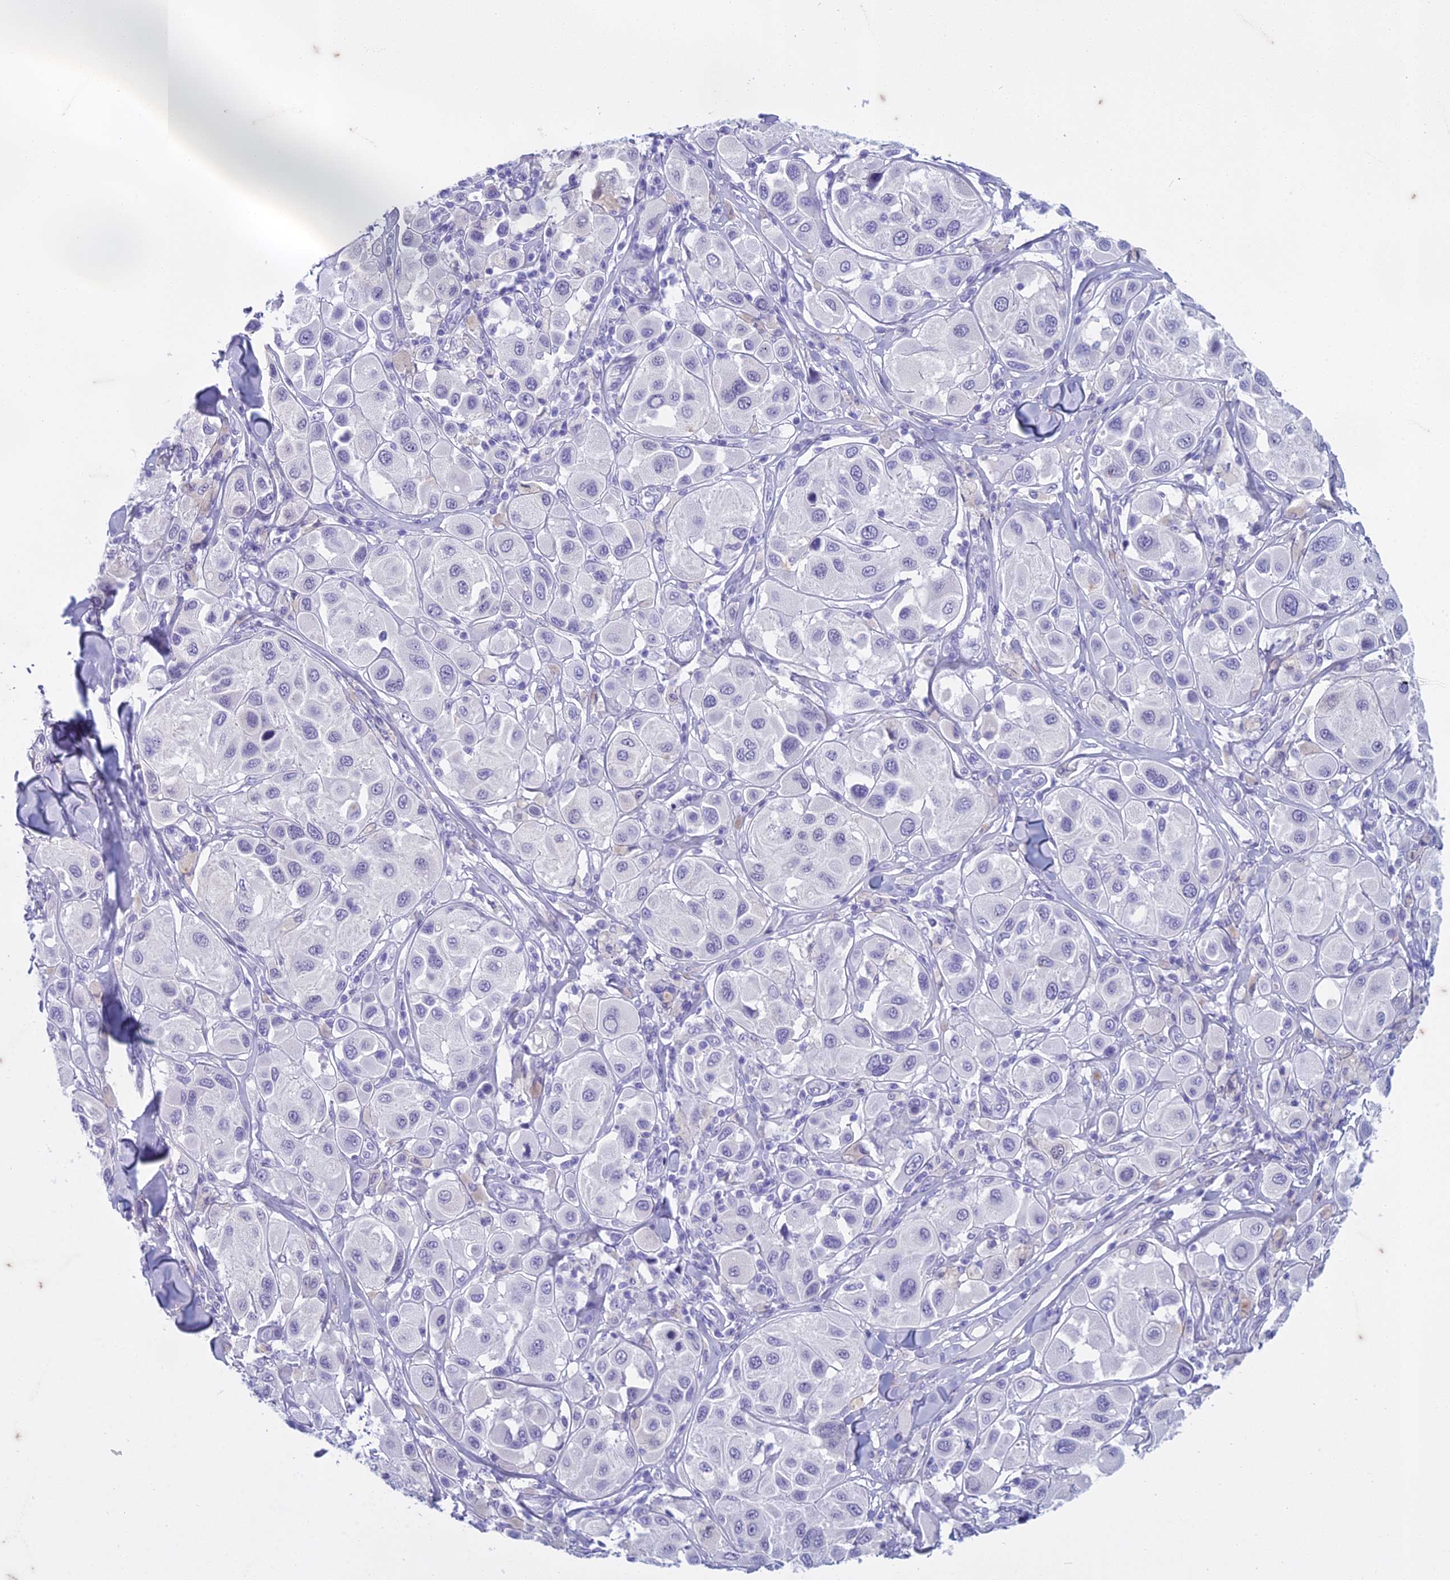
{"staining": {"intensity": "negative", "quantity": "none", "location": "none"}, "tissue": "melanoma", "cell_type": "Tumor cells", "image_type": "cancer", "snomed": [{"axis": "morphology", "description": "Malignant melanoma, Metastatic site"}, {"axis": "topography", "description": "Skin"}], "caption": "High power microscopy photomicrograph of an IHC image of melanoma, revealing no significant expression in tumor cells.", "gene": "HMGB4", "patient": {"sex": "male", "age": 41}}